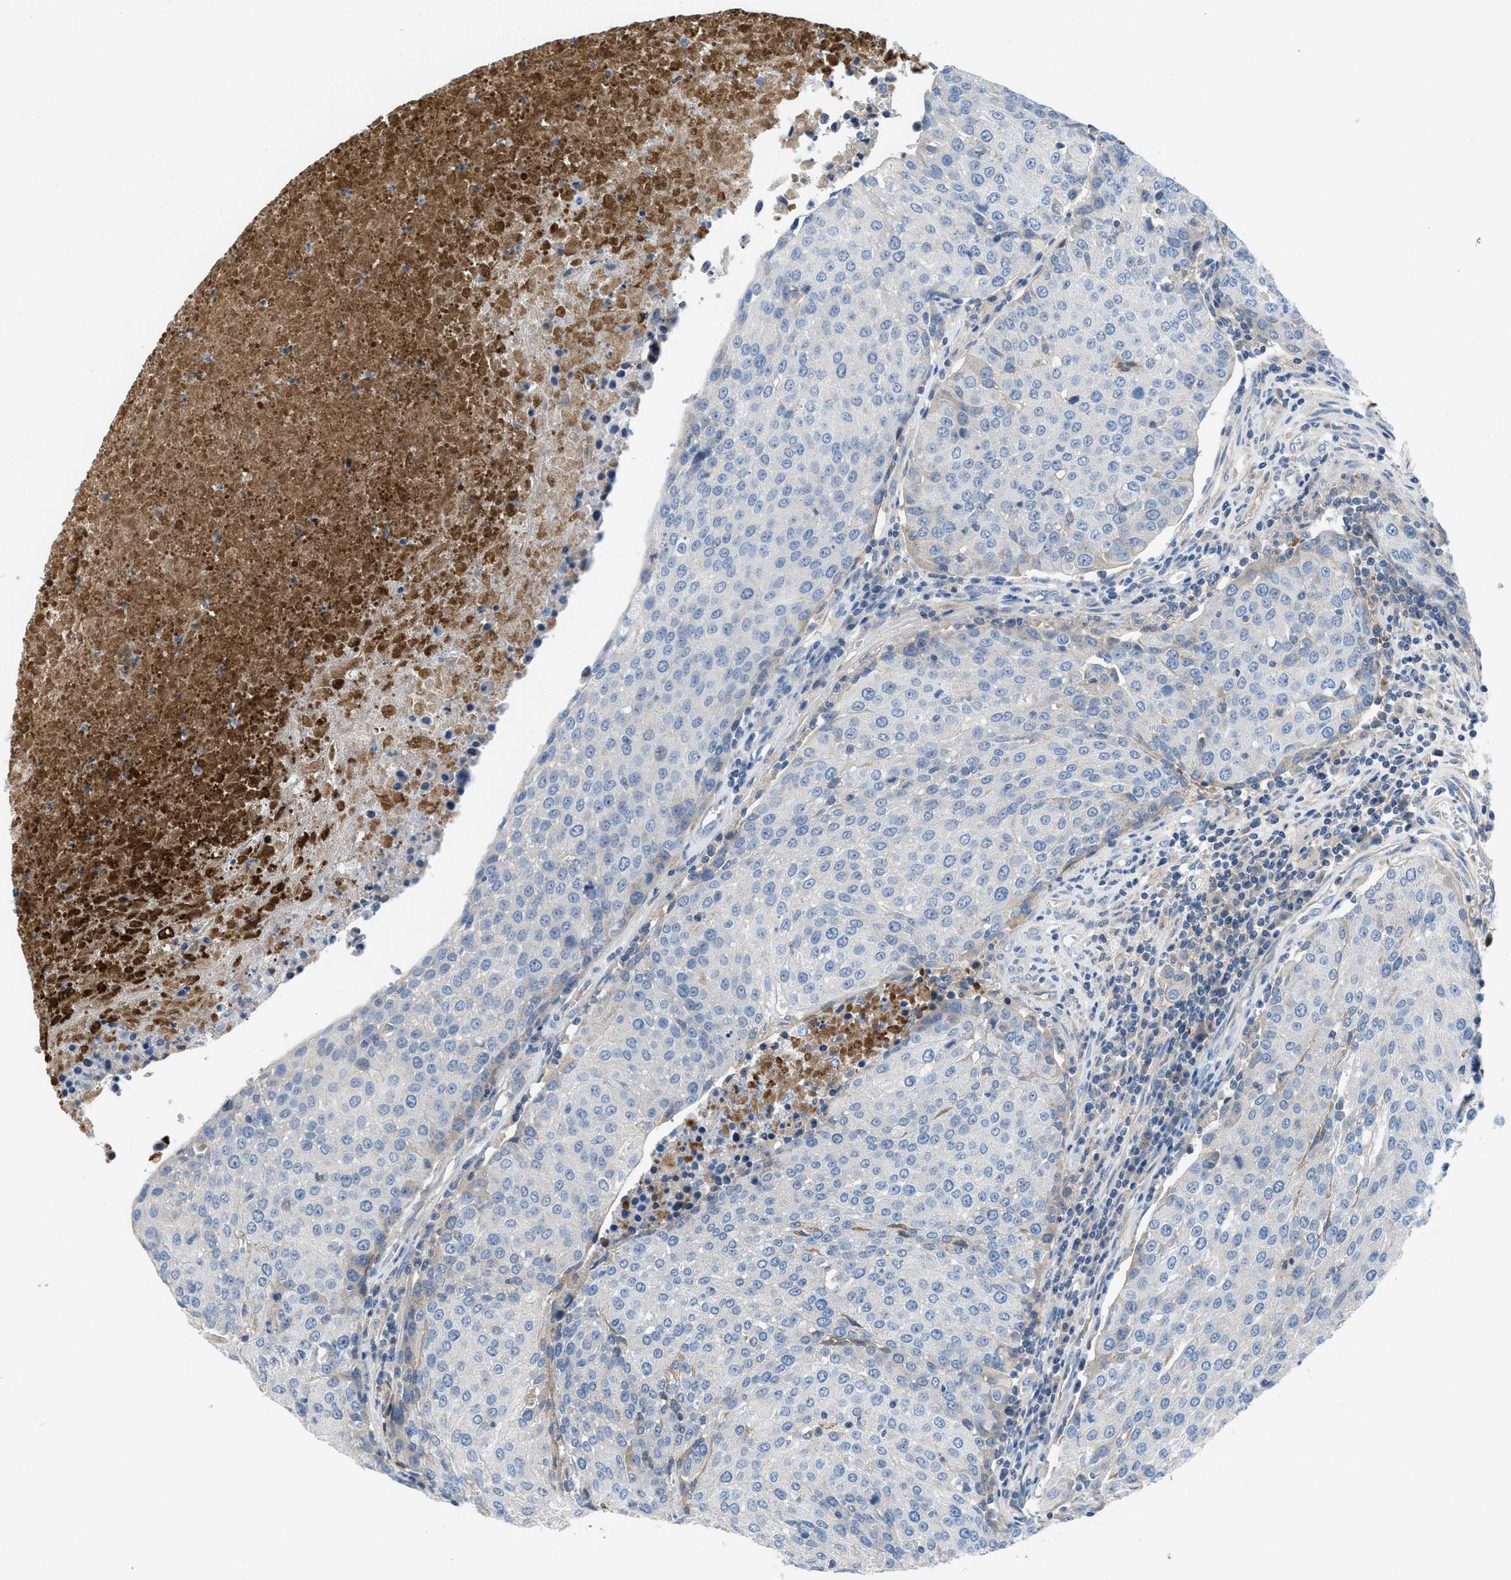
{"staining": {"intensity": "weak", "quantity": "<25%", "location": "cytoplasmic/membranous"}, "tissue": "urothelial cancer", "cell_type": "Tumor cells", "image_type": "cancer", "snomed": [{"axis": "morphology", "description": "Urothelial carcinoma, High grade"}, {"axis": "topography", "description": "Urinary bladder"}], "caption": "Photomicrograph shows no protein staining in tumor cells of high-grade urothelial carcinoma tissue.", "gene": "HPX", "patient": {"sex": "female", "age": 85}}